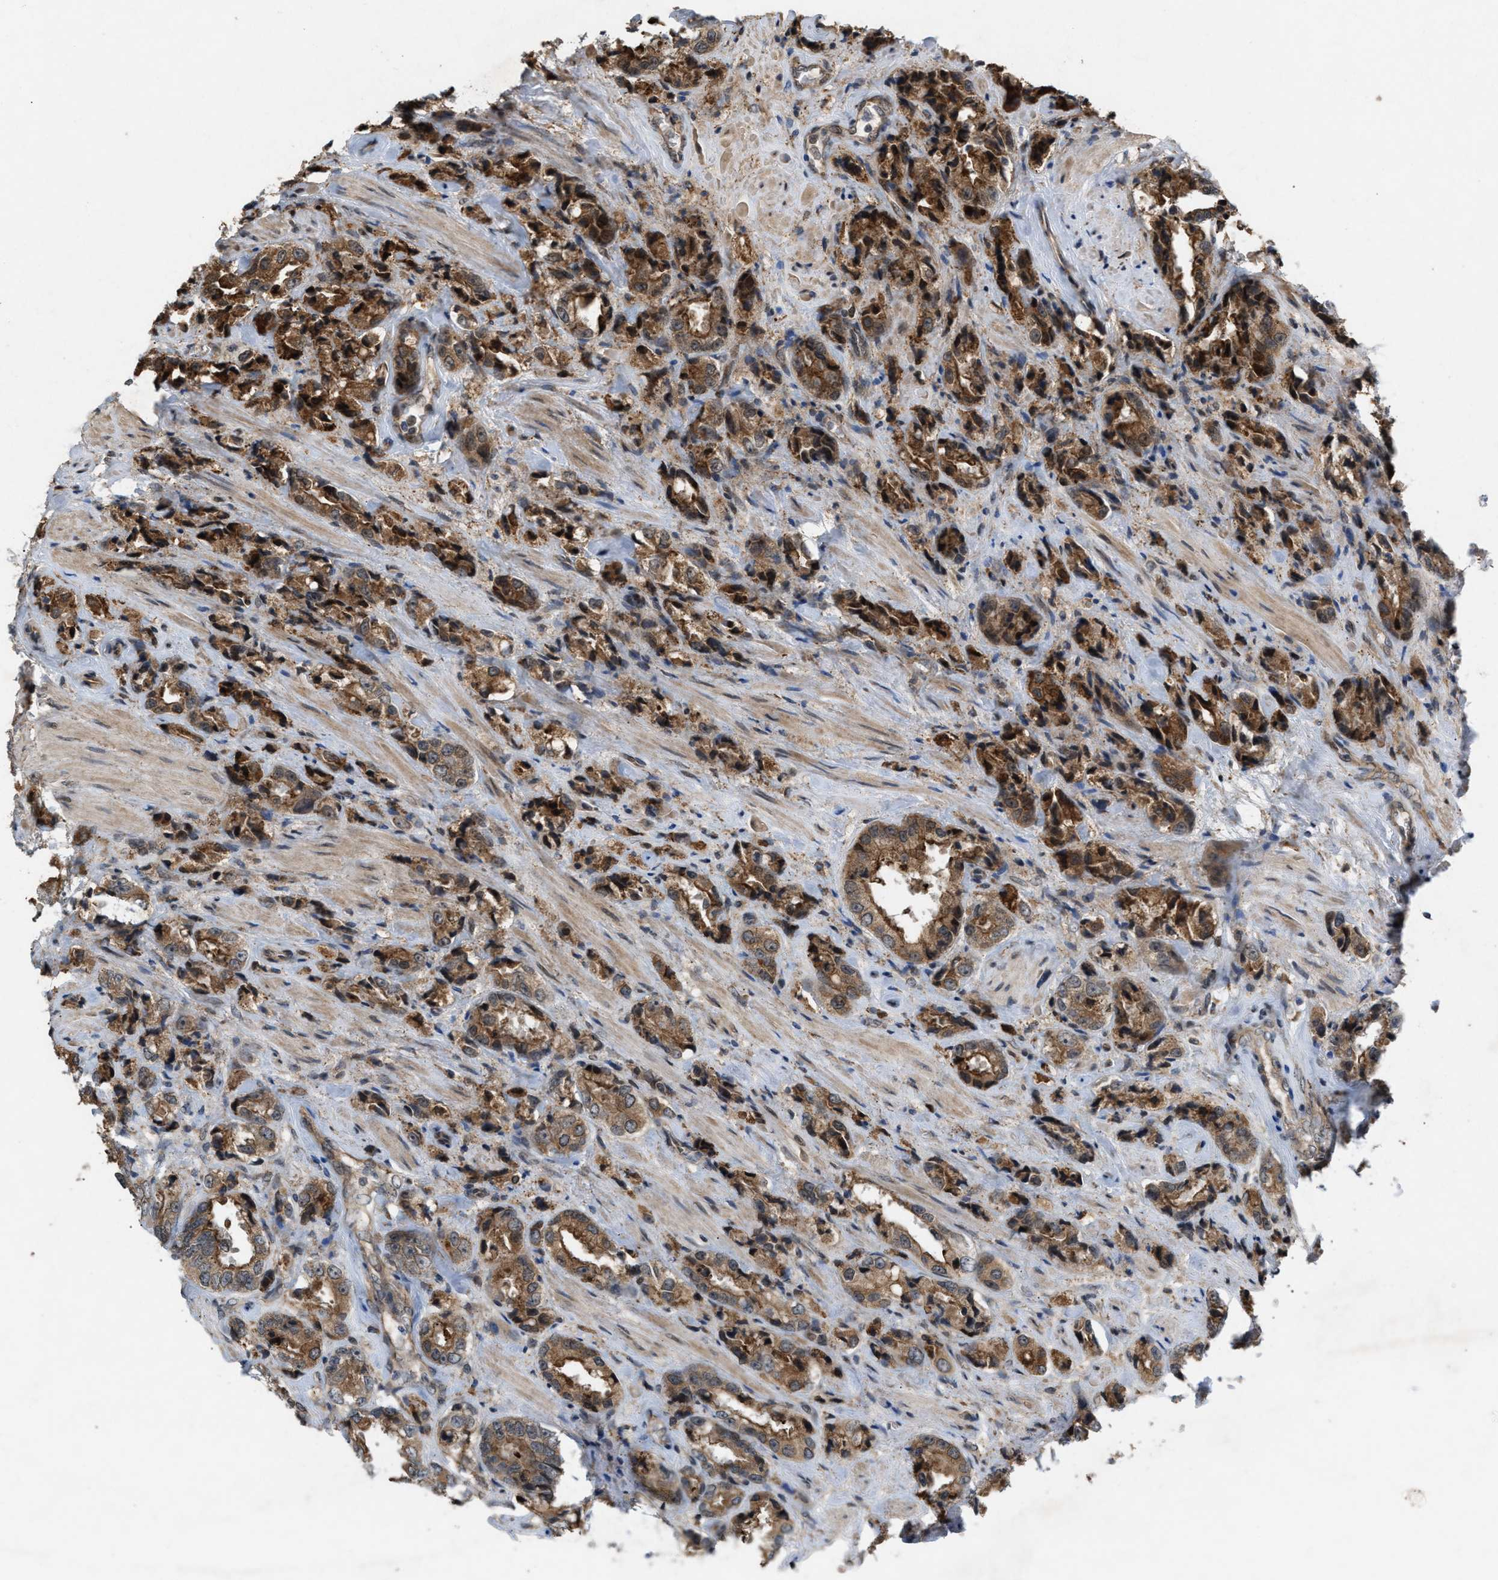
{"staining": {"intensity": "moderate", "quantity": ">75%", "location": "cytoplasmic/membranous"}, "tissue": "prostate cancer", "cell_type": "Tumor cells", "image_type": "cancer", "snomed": [{"axis": "morphology", "description": "Adenocarcinoma, High grade"}, {"axis": "topography", "description": "Prostate"}], "caption": "Prostate high-grade adenocarcinoma was stained to show a protein in brown. There is medium levels of moderate cytoplasmic/membranous expression in approximately >75% of tumor cells. (brown staining indicates protein expression, while blue staining denotes nuclei).", "gene": "MFSD6", "patient": {"sex": "male", "age": 61}}